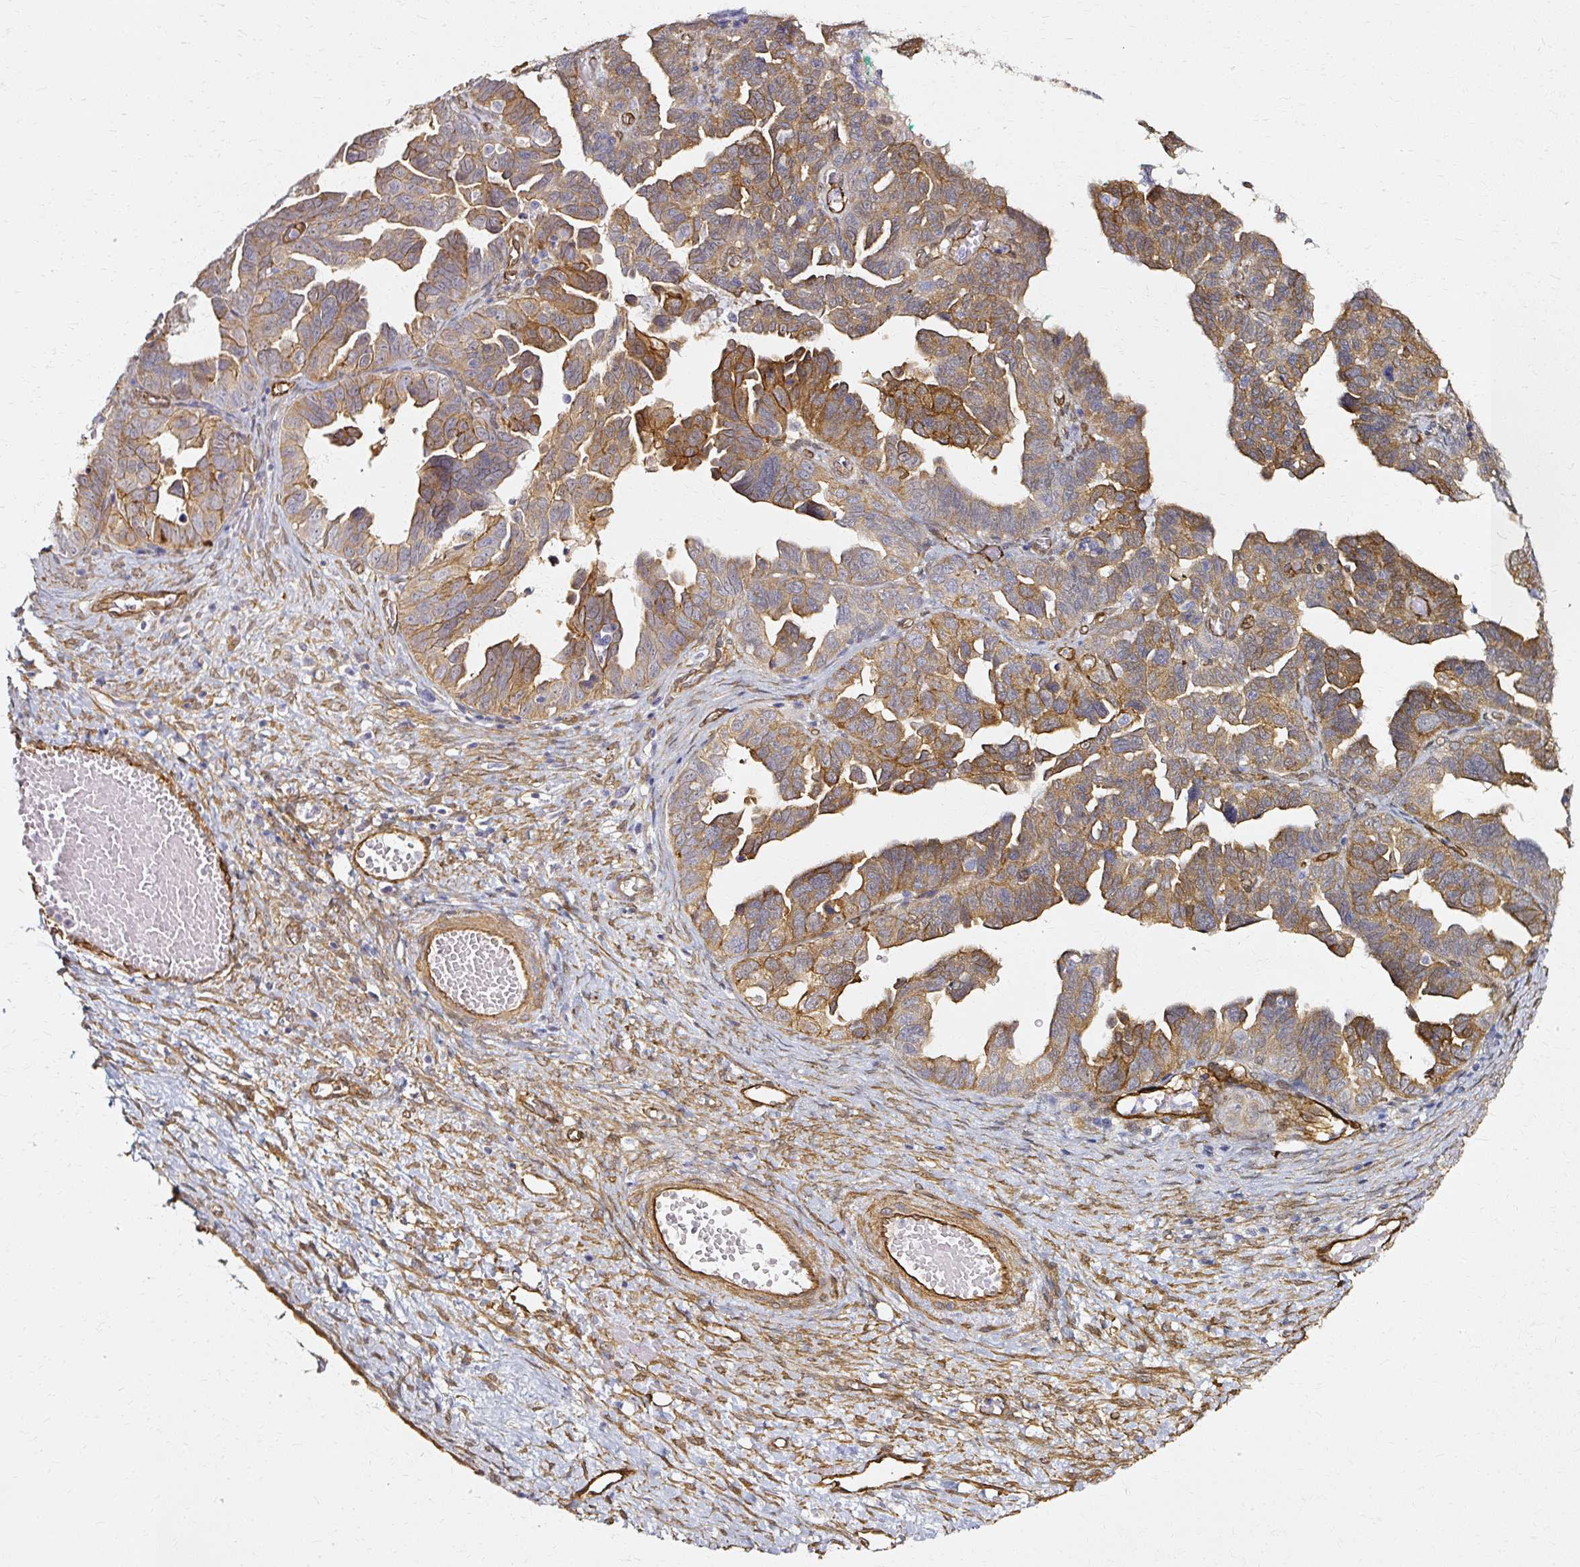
{"staining": {"intensity": "moderate", "quantity": "25%-75%", "location": "cytoplasmic/membranous"}, "tissue": "ovarian cancer", "cell_type": "Tumor cells", "image_type": "cancer", "snomed": [{"axis": "morphology", "description": "Cystadenocarcinoma, serous, NOS"}, {"axis": "topography", "description": "Ovary"}], "caption": "A brown stain shows moderate cytoplasmic/membranous expression of a protein in ovarian cancer tumor cells. (Stains: DAB in brown, nuclei in blue, Microscopy: brightfield microscopy at high magnification).", "gene": "CNN3", "patient": {"sex": "female", "age": 64}}